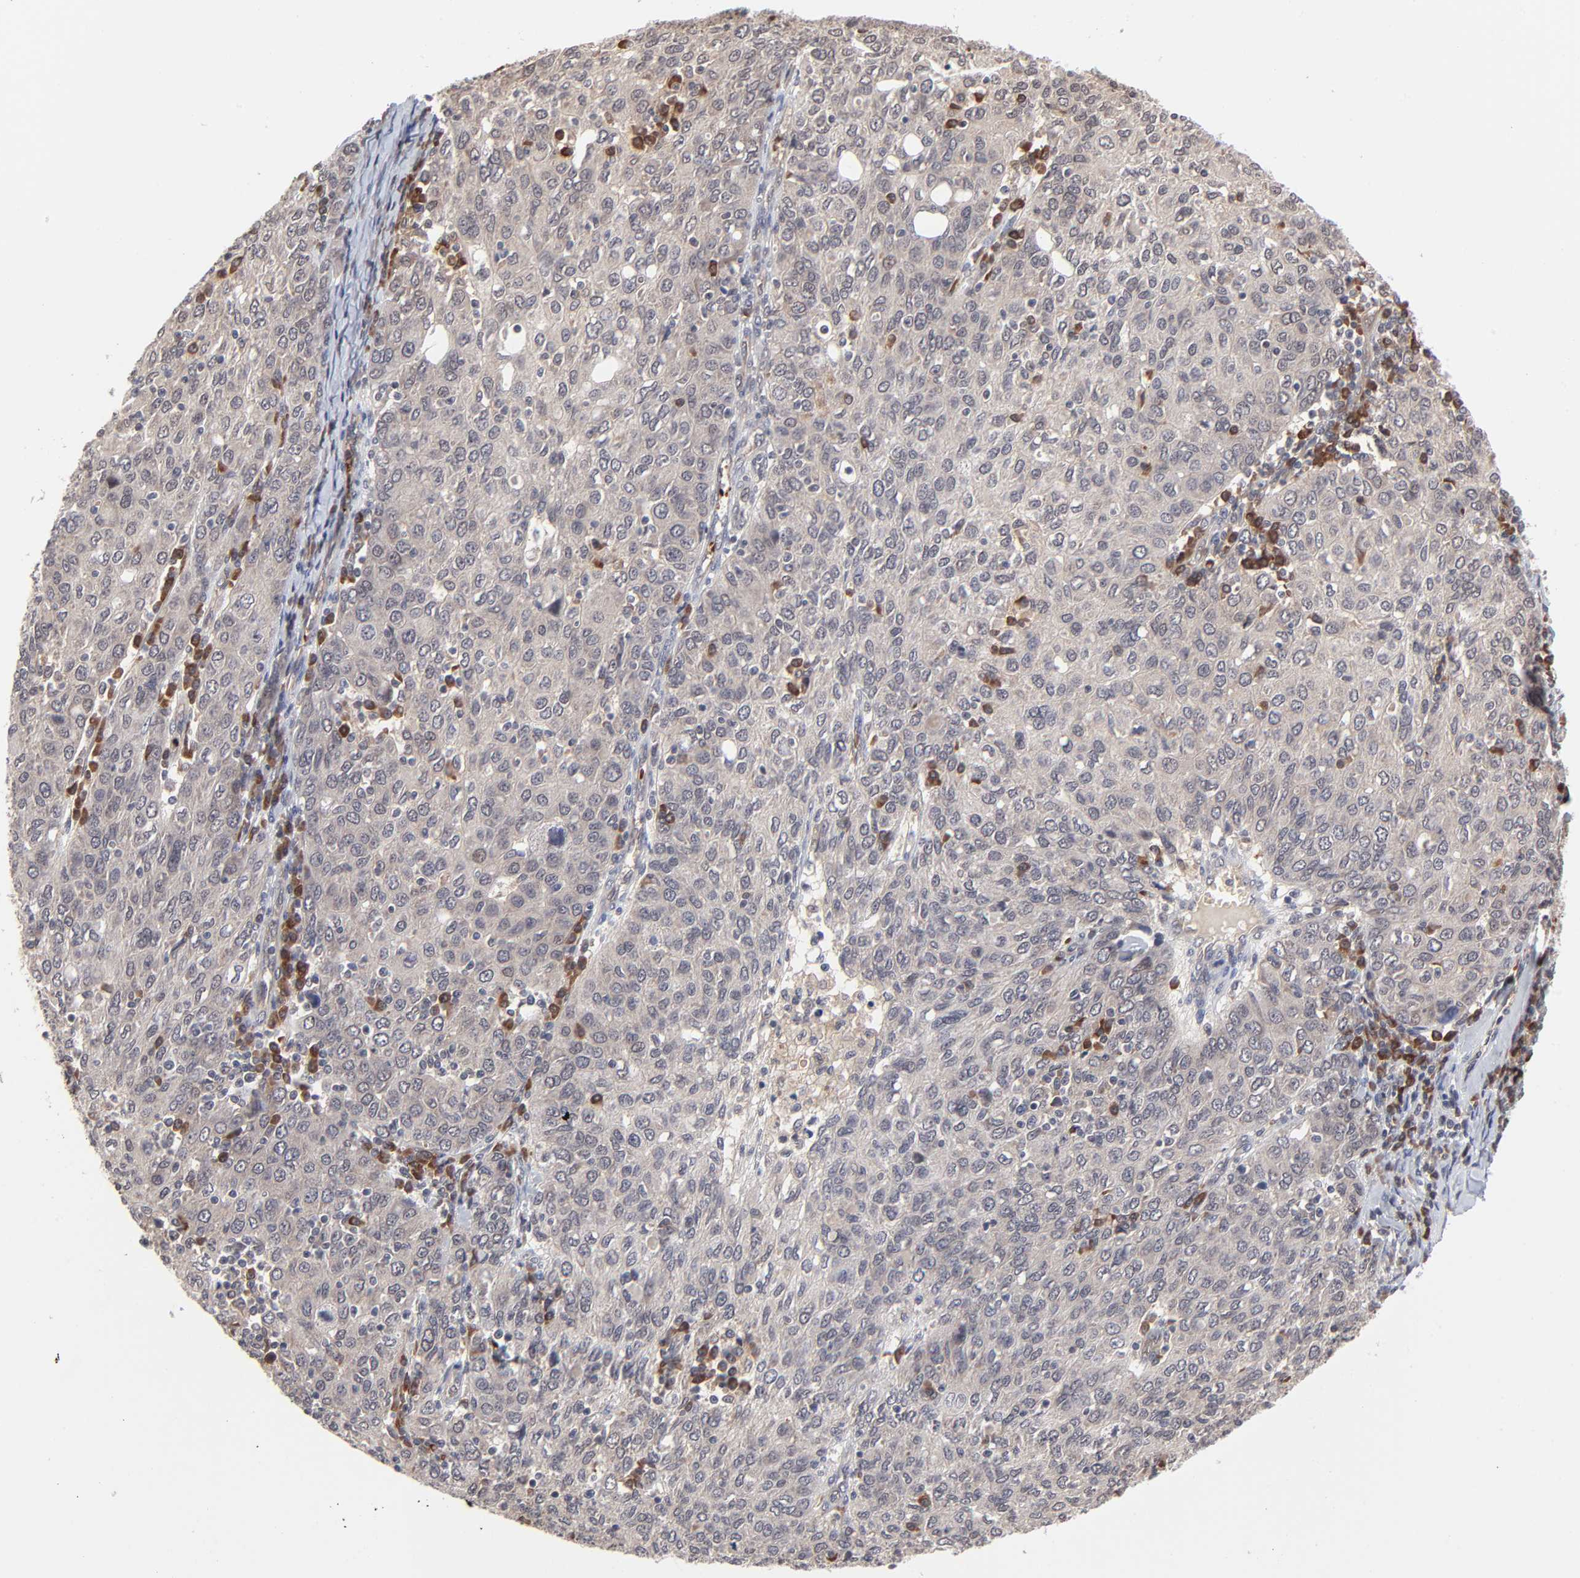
{"staining": {"intensity": "weak", "quantity": "25%-75%", "location": "cytoplasmic/membranous"}, "tissue": "ovarian cancer", "cell_type": "Tumor cells", "image_type": "cancer", "snomed": [{"axis": "morphology", "description": "Carcinoma, endometroid"}, {"axis": "topography", "description": "Ovary"}], "caption": "Protein expression analysis of ovarian endometroid carcinoma reveals weak cytoplasmic/membranous positivity in about 25%-75% of tumor cells.", "gene": "CASP10", "patient": {"sex": "female", "age": 50}}